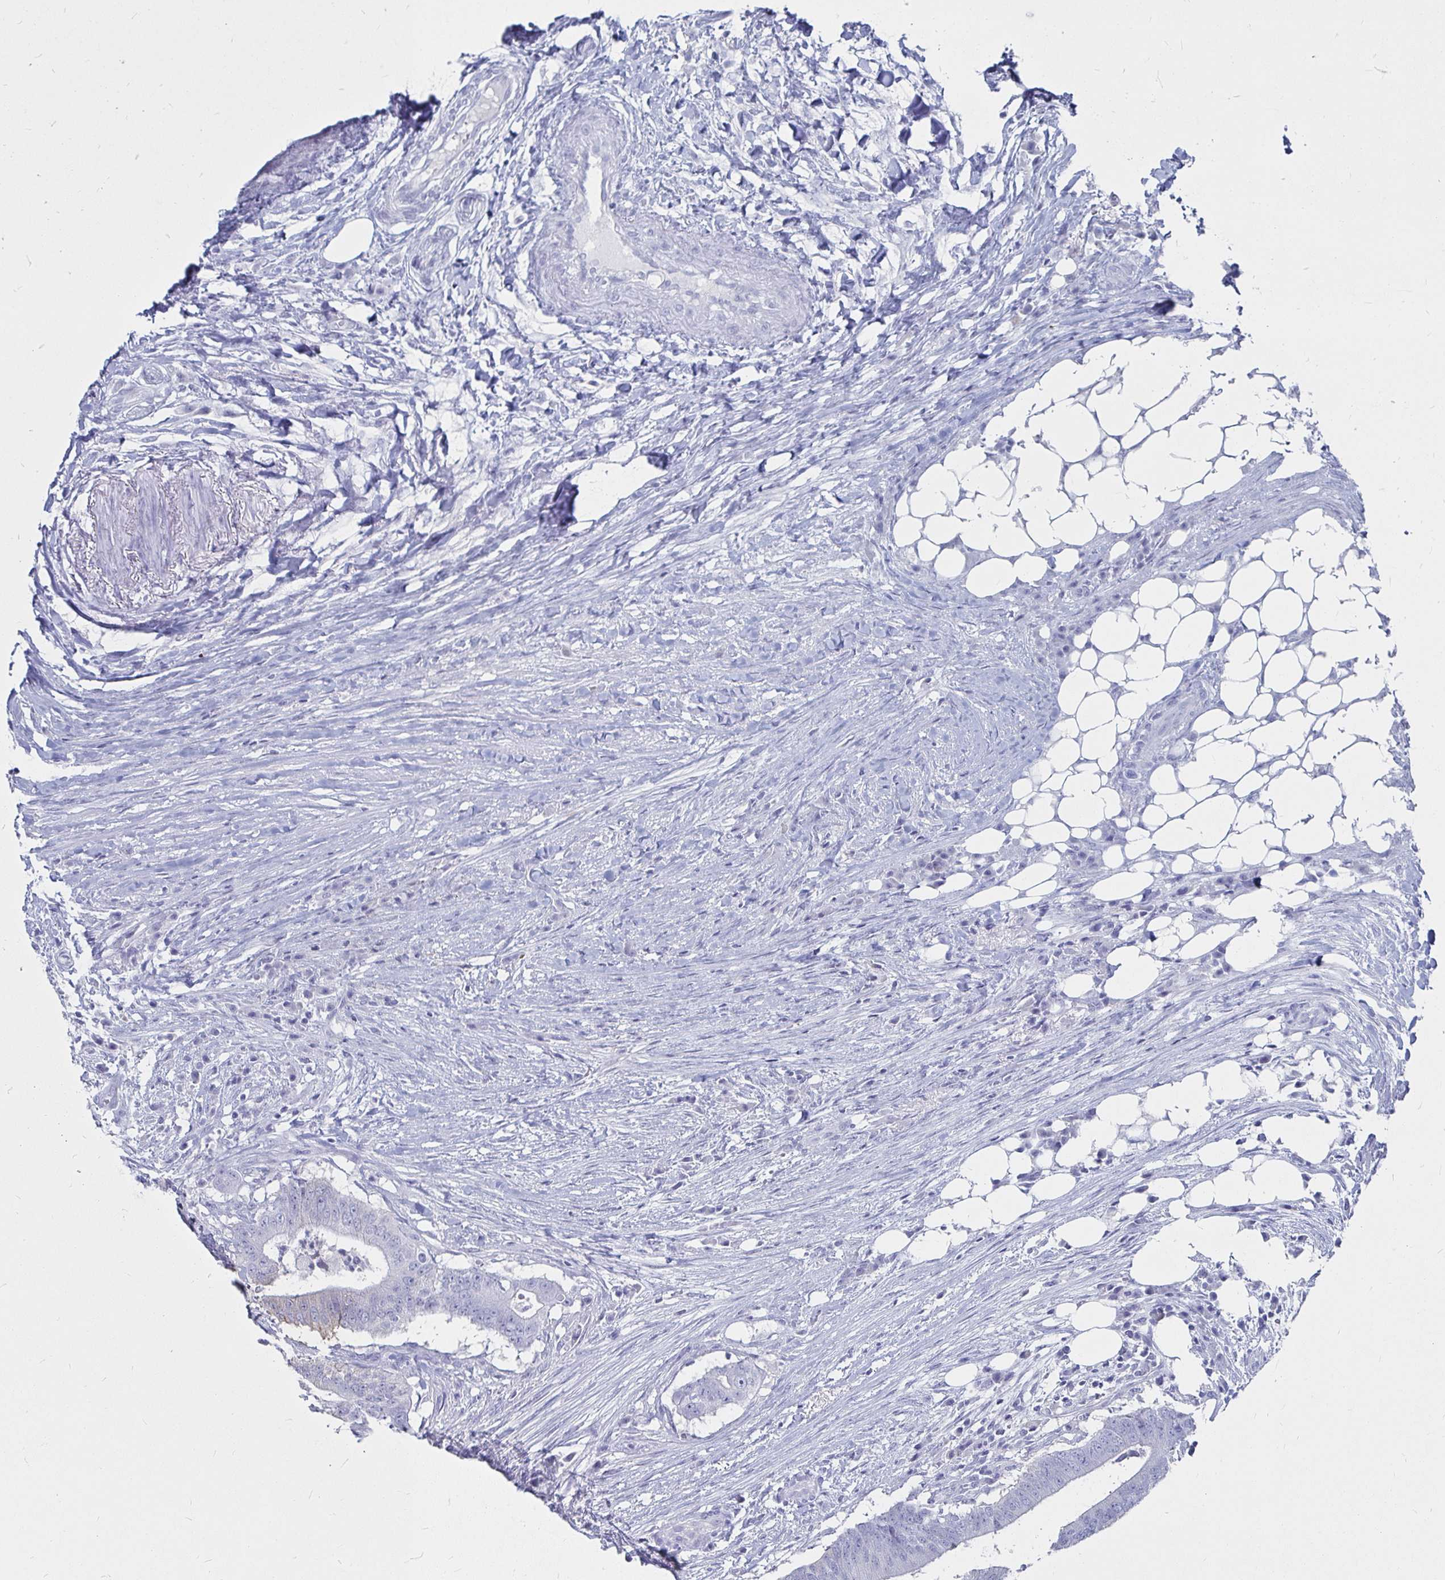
{"staining": {"intensity": "negative", "quantity": "none", "location": "none"}, "tissue": "colorectal cancer", "cell_type": "Tumor cells", "image_type": "cancer", "snomed": [{"axis": "morphology", "description": "Adenocarcinoma, NOS"}, {"axis": "topography", "description": "Colon"}], "caption": "This is an IHC photomicrograph of colorectal adenocarcinoma. There is no positivity in tumor cells.", "gene": "CA9", "patient": {"sex": "female", "age": 43}}